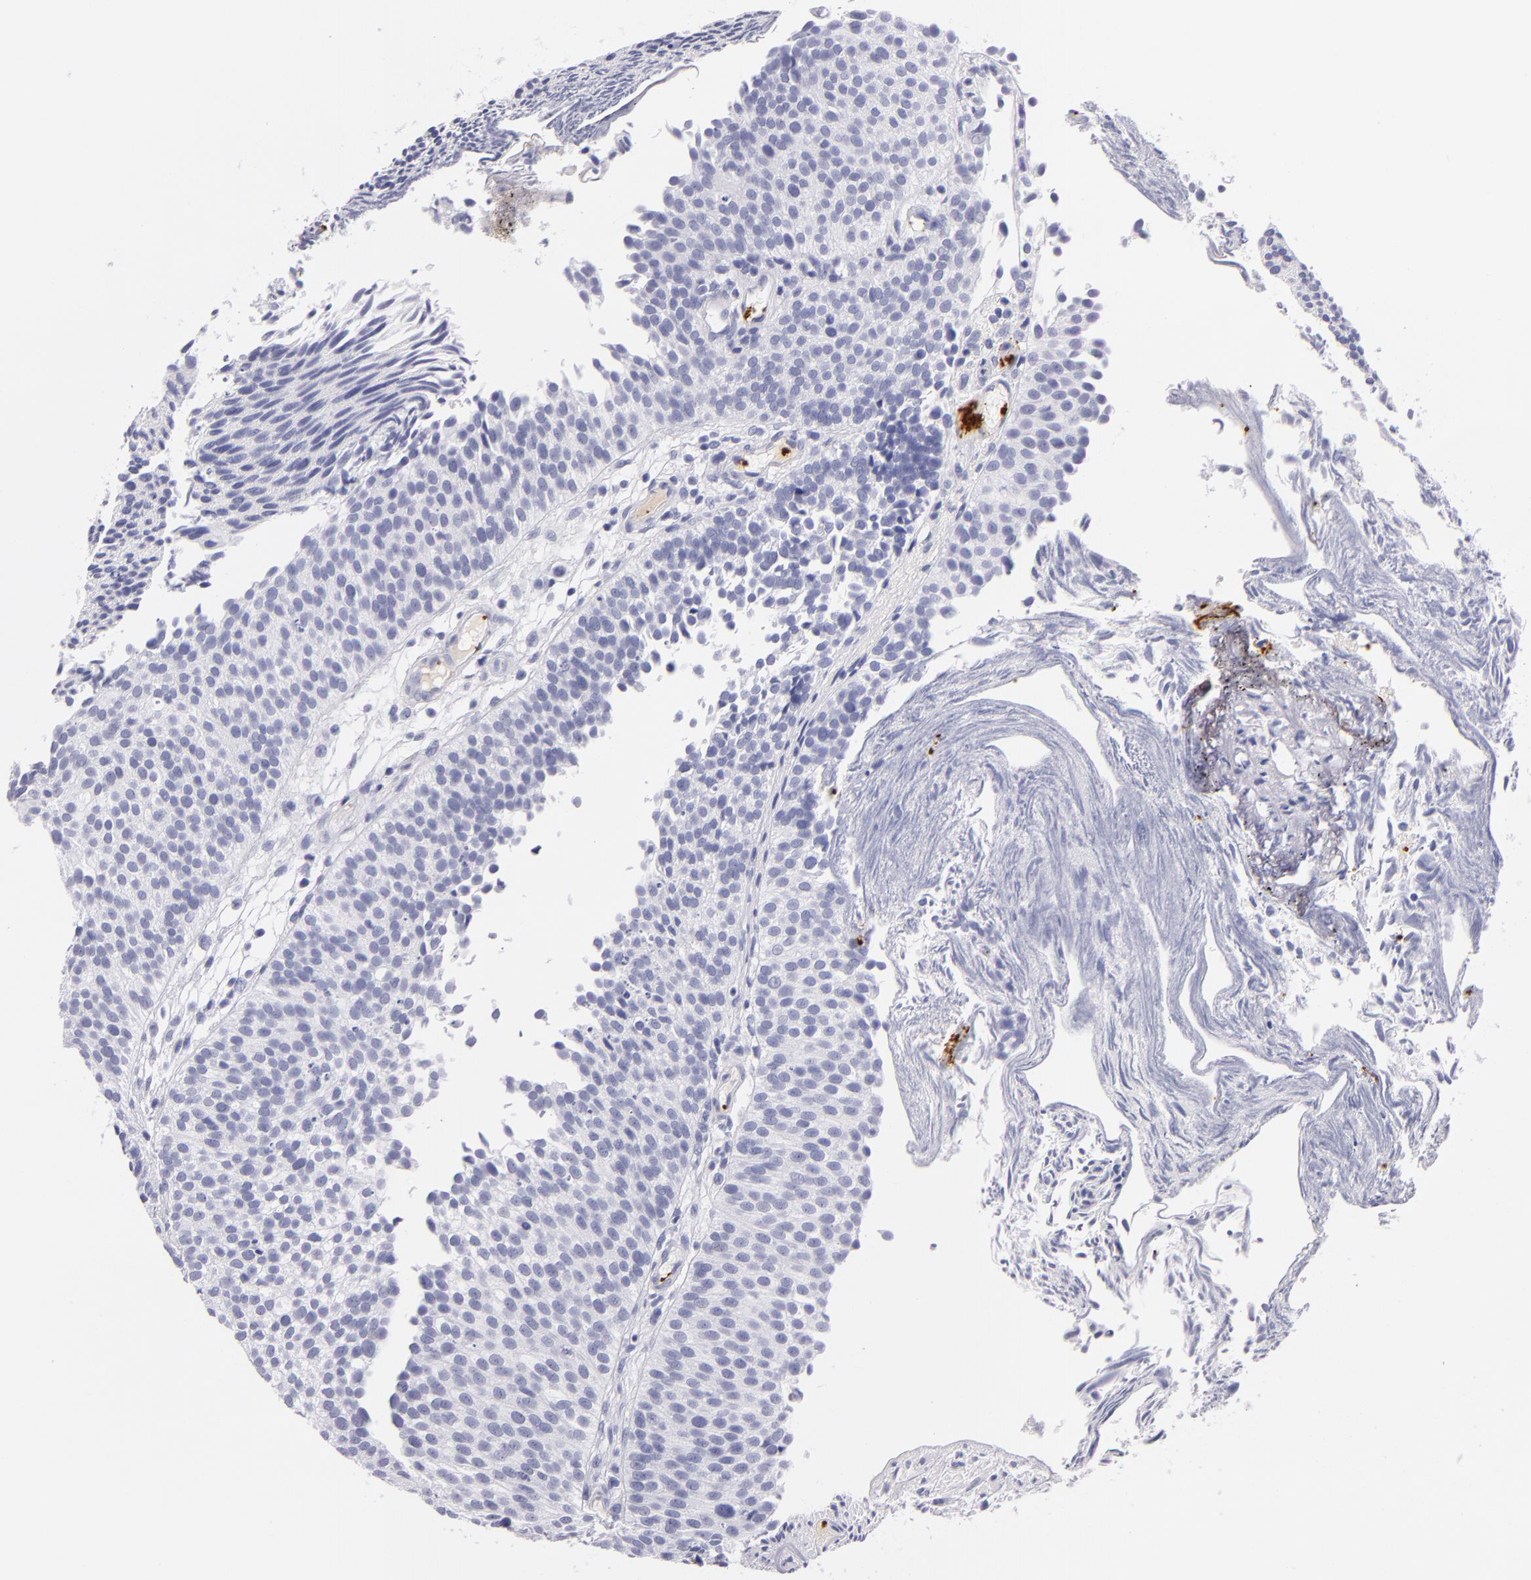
{"staining": {"intensity": "negative", "quantity": "none", "location": "none"}, "tissue": "urothelial cancer", "cell_type": "Tumor cells", "image_type": "cancer", "snomed": [{"axis": "morphology", "description": "Urothelial carcinoma, Low grade"}, {"axis": "topography", "description": "Urinary bladder"}], "caption": "IHC image of neoplastic tissue: low-grade urothelial carcinoma stained with DAB (3,3'-diaminobenzidine) displays no significant protein positivity in tumor cells.", "gene": "GP1BA", "patient": {"sex": "male", "age": 84}}